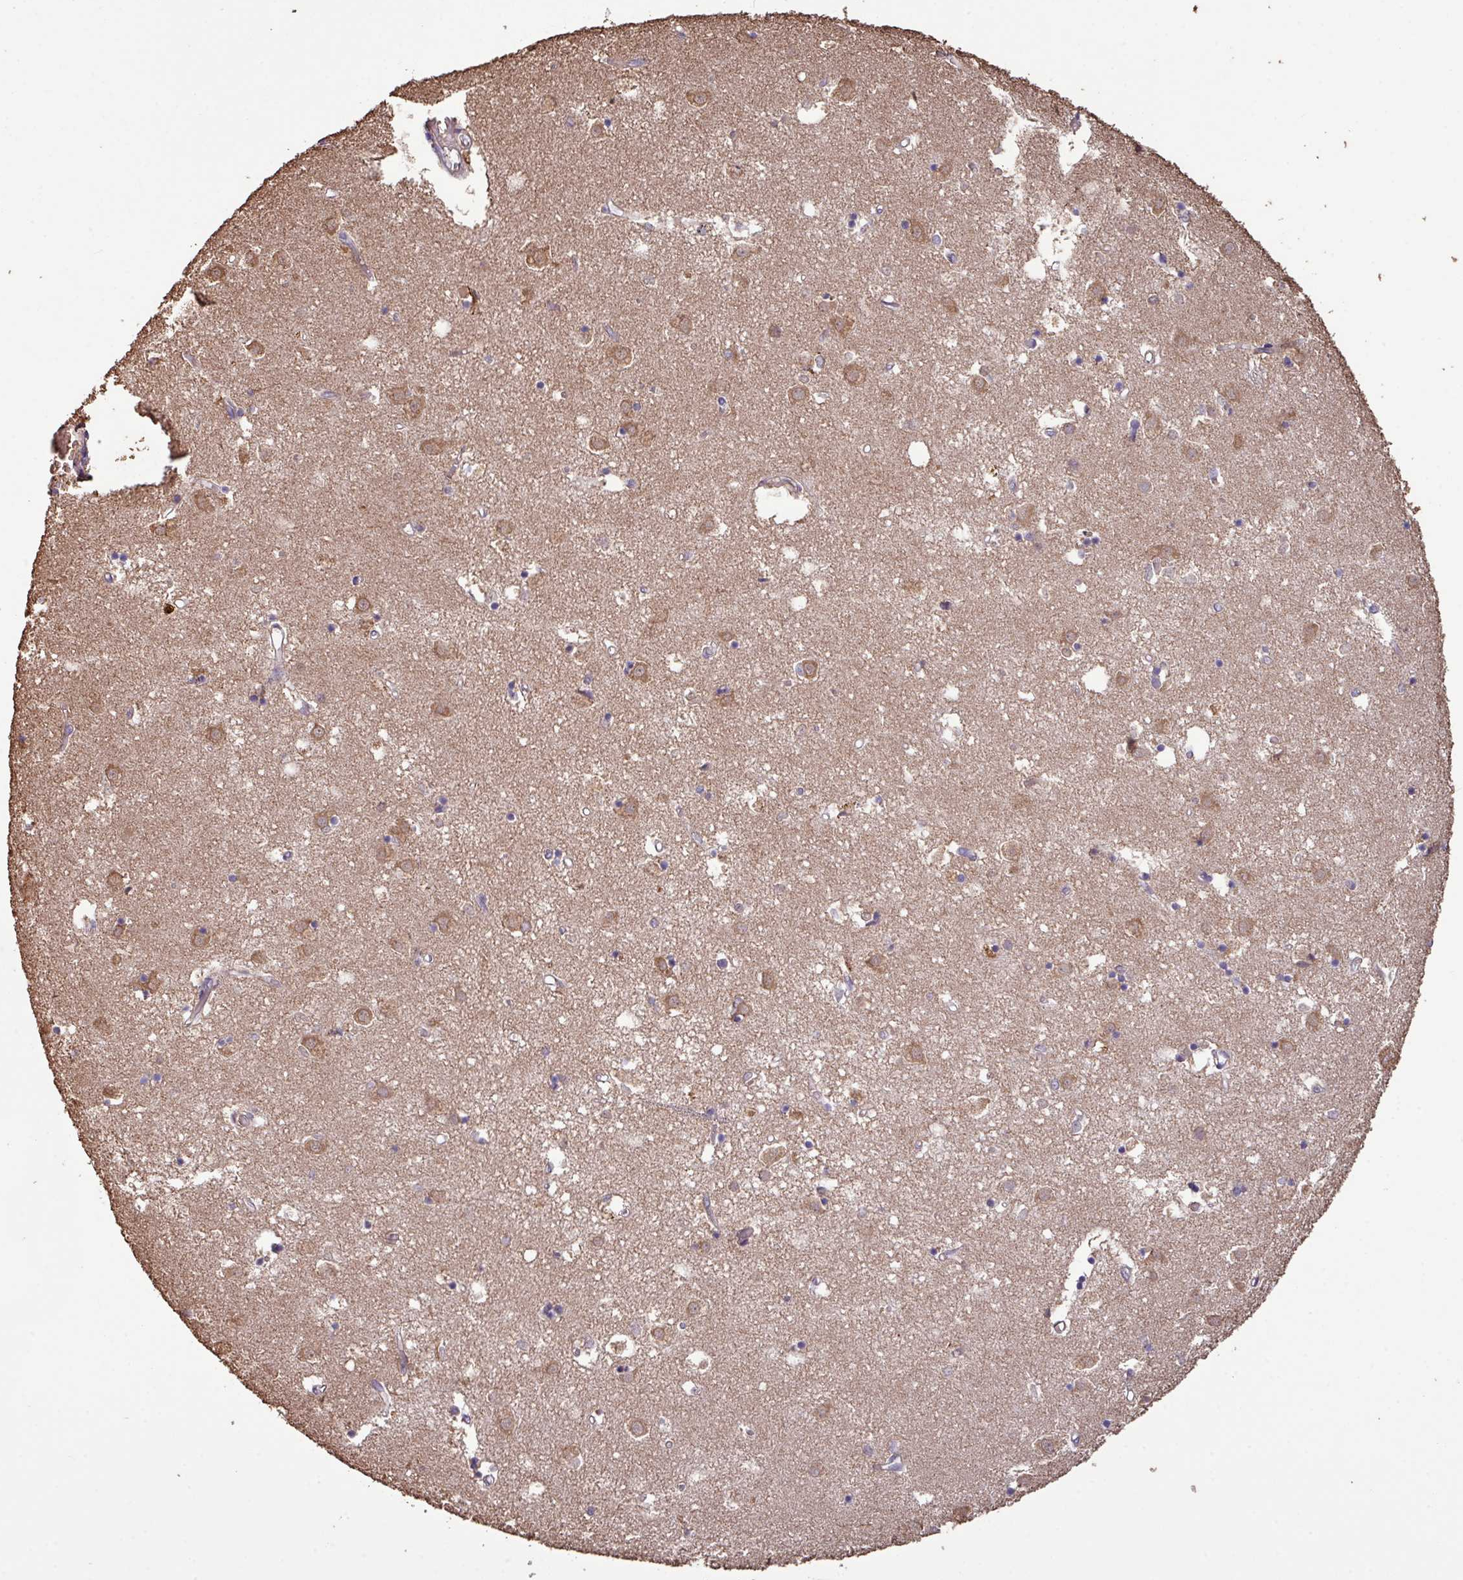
{"staining": {"intensity": "weak", "quantity": "<25%", "location": "cytoplasmic/membranous"}, "tissue": "caudate", "cell_type": "Glial cells", "image_type": "normal", "snomed": [{"axis": "morphology", "description": "Normal tissue, NOS"}, {"axis": "topography", "description": "Lateral ventricle wall"}], "caption": "Immunohistochemistry of benign caudate reveals no positivity in glial cells.", "gene": "CAMK2A", "patient": {"sex": "male", "age": 70}}